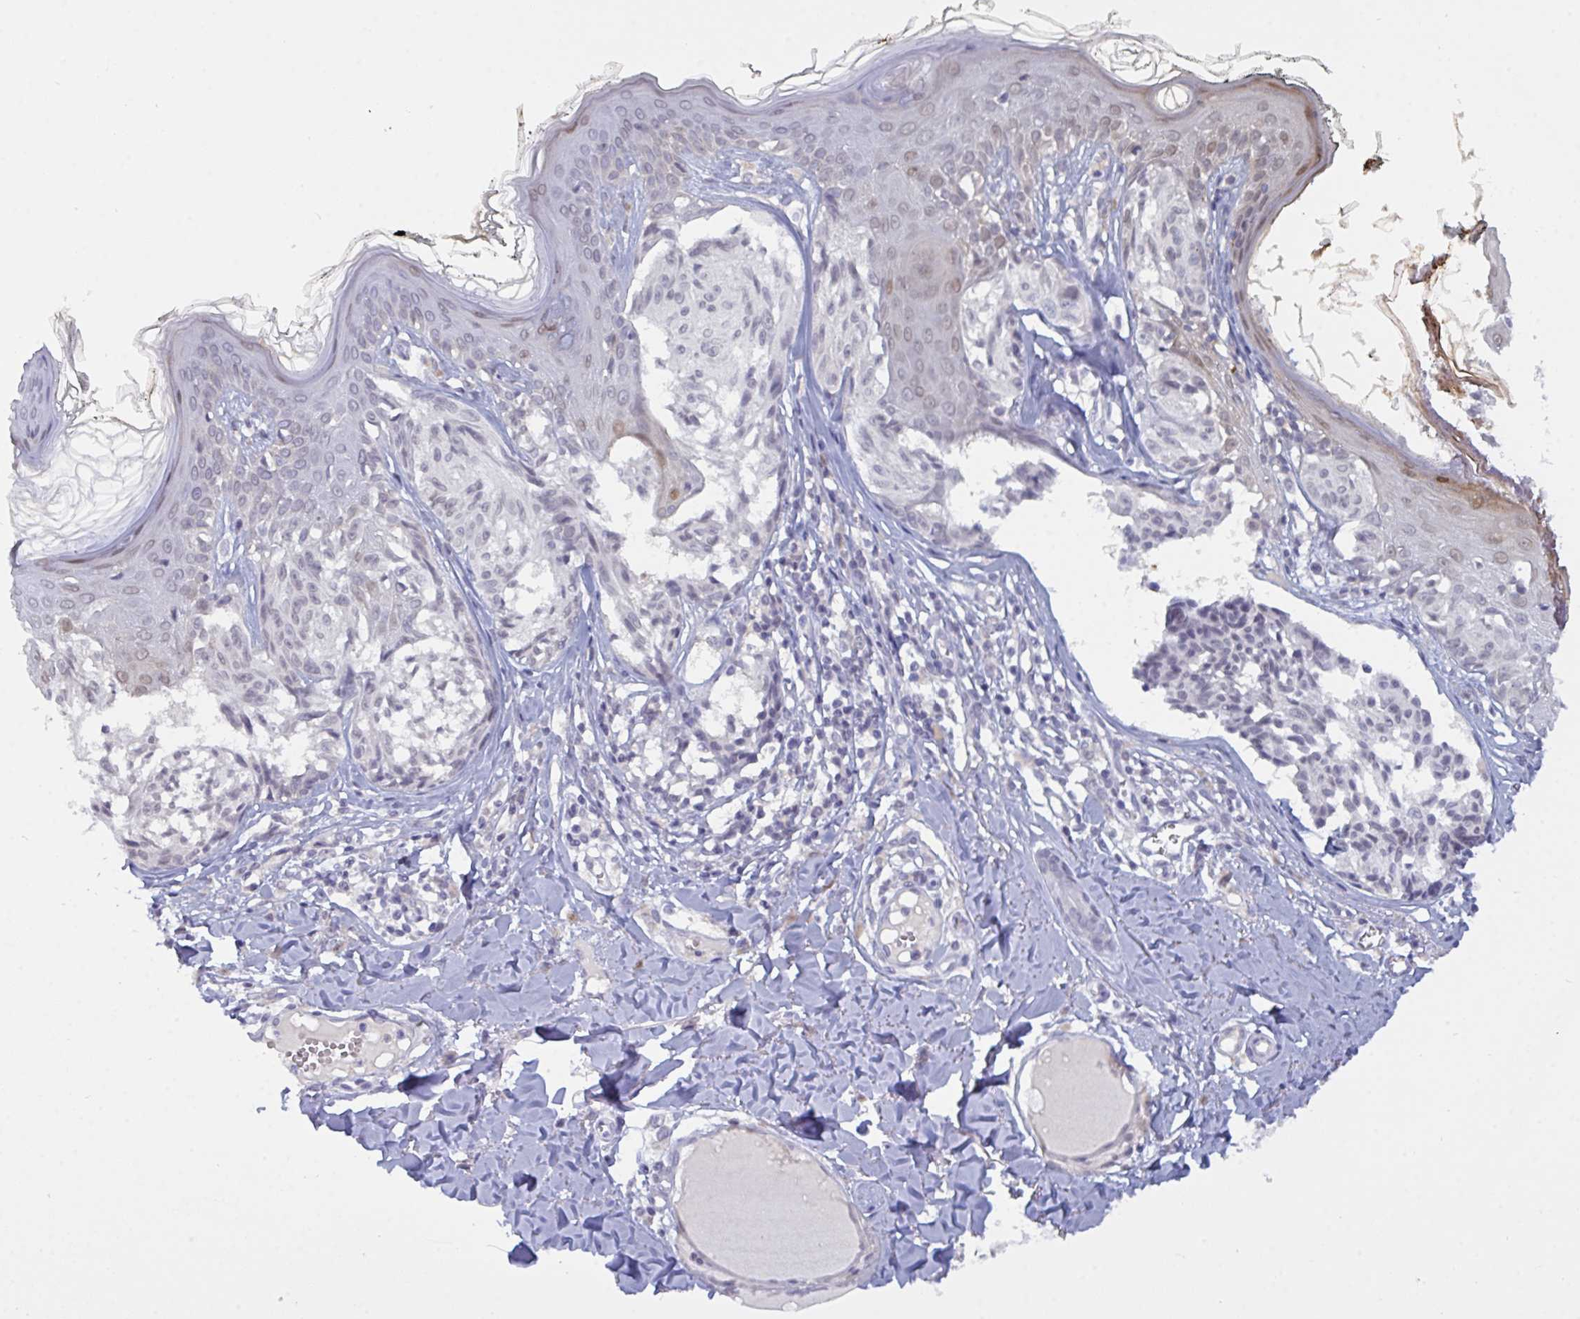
{"staining": {"intensity": "negative", "quantity": "none", "location": "none"}, "tissue": "melanoma", "cell_type": "Tumor cells", "image_type": "cancer", "snomed": [{"axis": "morphology", "description": "Malignant melanoma, NOS"}, {"axis": "topography", "description": "Skin"}], "caption": "Protein analysis of malignant melanoma demonstrates no significant expression in tumor cells.", "gene": "SERPINB13", "patient": {"sex": "female", "age": 43}}